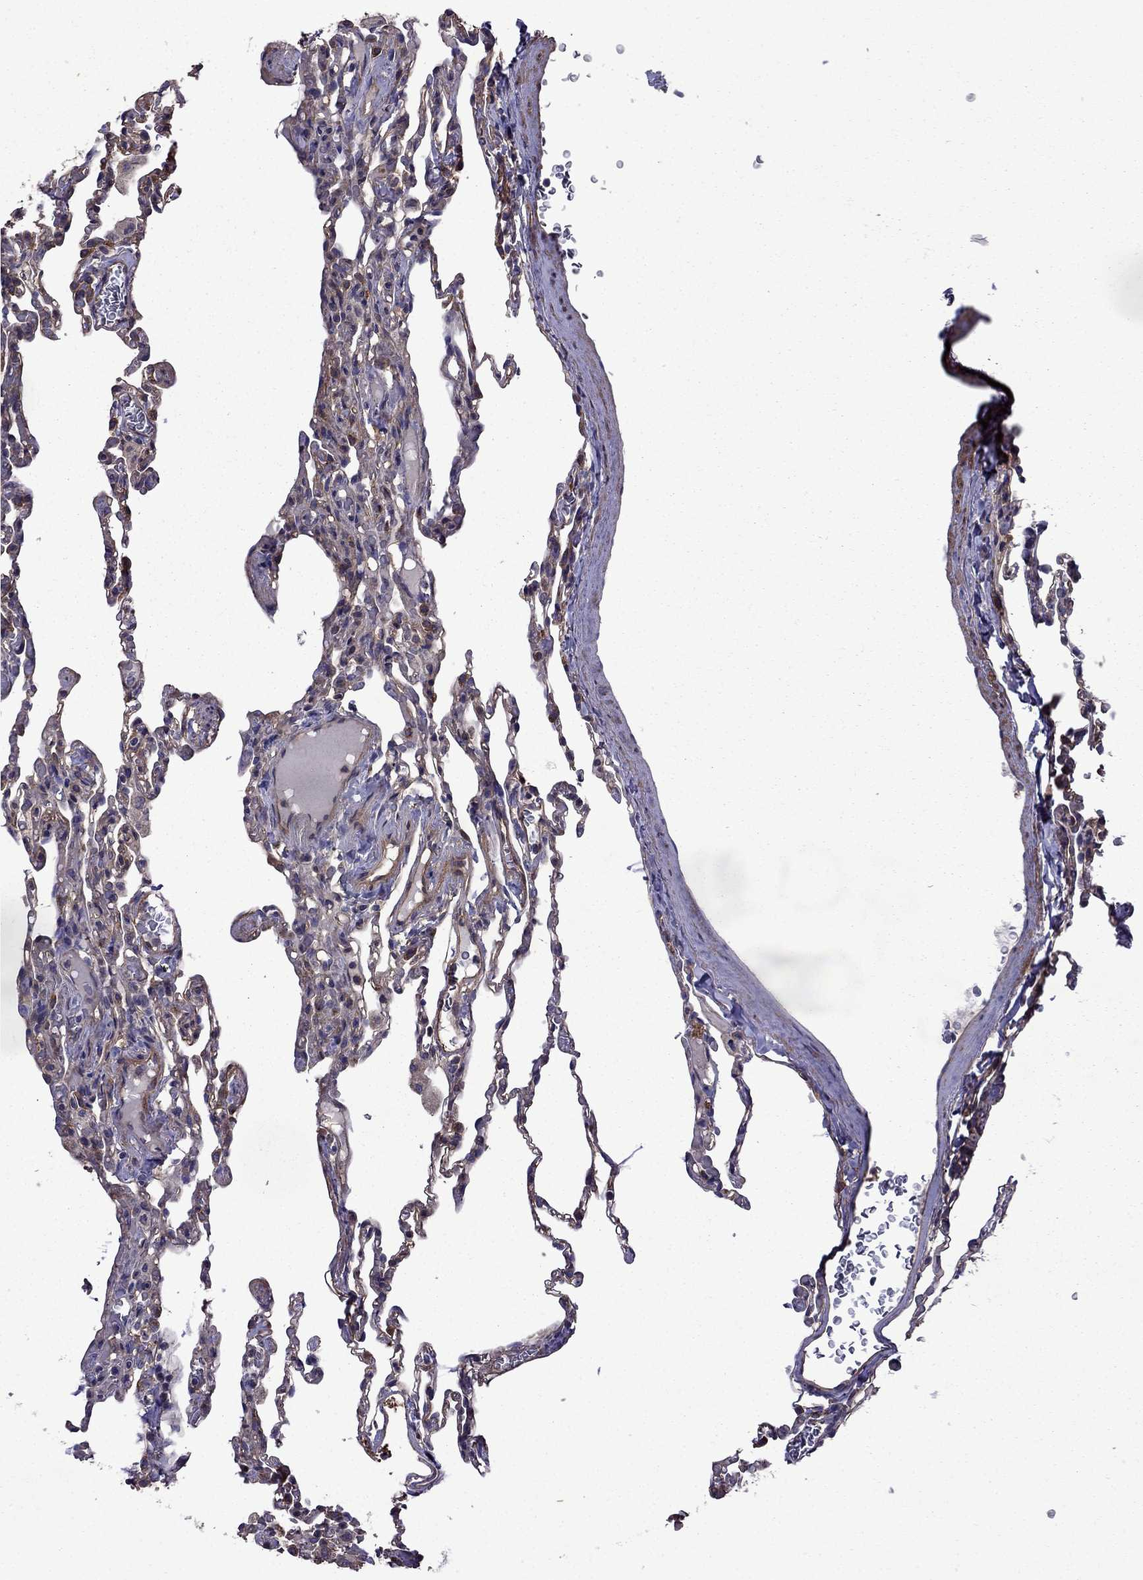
{"staining": {"intensity": "moderate", "quantity": "25%-75%", "location": "cytoplasmic/membranous"}, "tissue": "lung", "cell_type": "Alveolar cells", "image_type": "normal", "snomed": [{"axis": "morphology", "description": "Normal tissue, NOS"}, {"axis": "topography", "description": "Lung"}], "caption": "Immunohistochemical staining of benign lung displays medium levels of moderate cytoplasmic/membranous positivity in approximately 25%-75% of alveolar cells.", "gene": "ITGB1", "patient": {"sex": "female", "age": 43}}